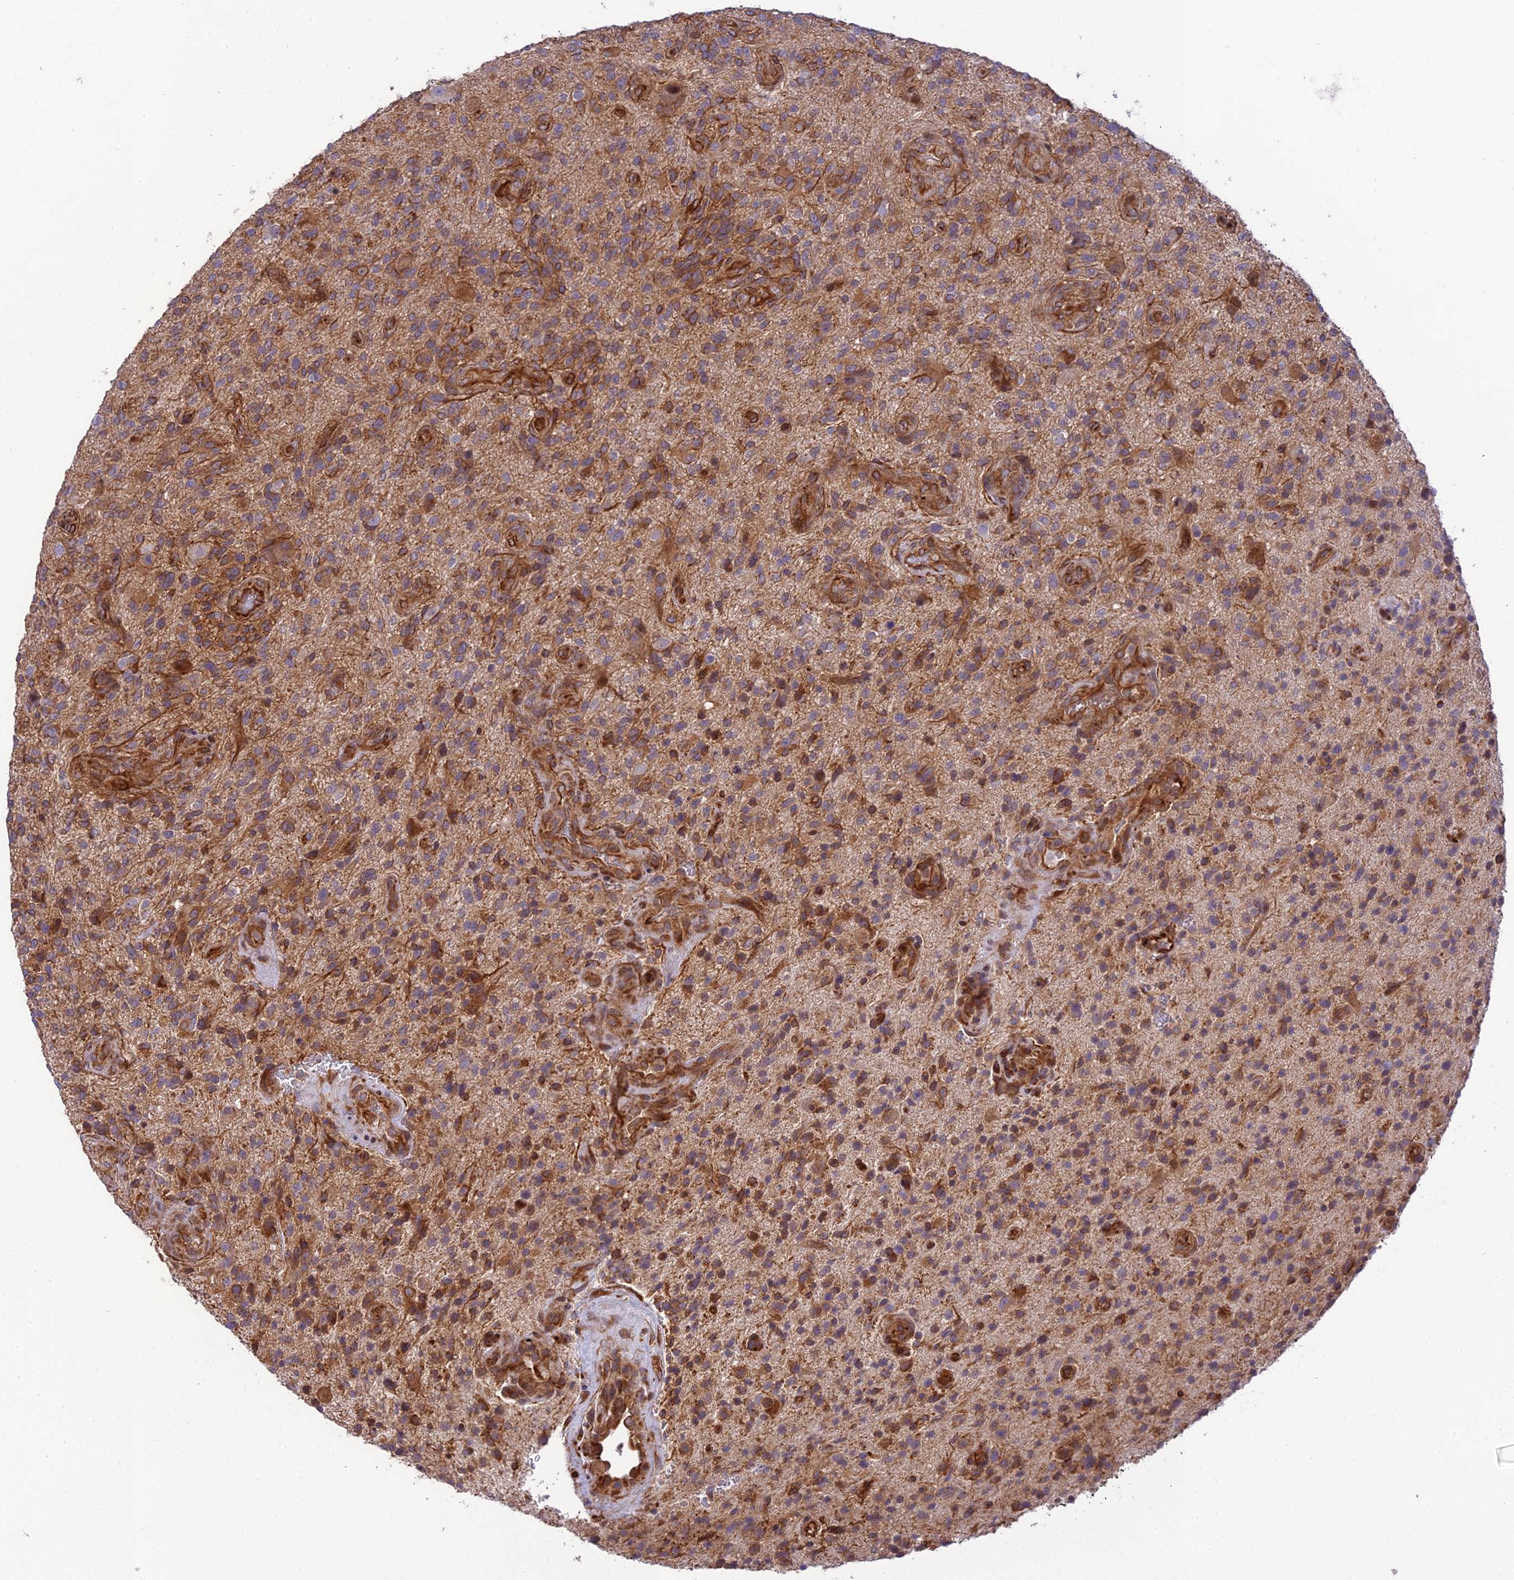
{"staining": {"intensity": "weak", "quantity": "25%-75%", "location": "cytoplasmic/membranous"}, "tissue": "glioma", "cell_type": "Tumor cells", "image_type": "cancer", "snomed": [{"axis": "morphology", "description": "Glioma, malignant, High grade"}, {"axis": "topography", "description": "Brain"}], "caption": "IHC (DAB) staining of malignant high-grade glioma reveals weak cytoplasmic/membranous protein staining in about 25%-75% of tumor cells. Immunohistochemistry (ihc) stains the protein of interest in brown and the nuclei are stained blue.", "gene": "EXOC3L4", "patient": {"sex": "male", "age": 47}}